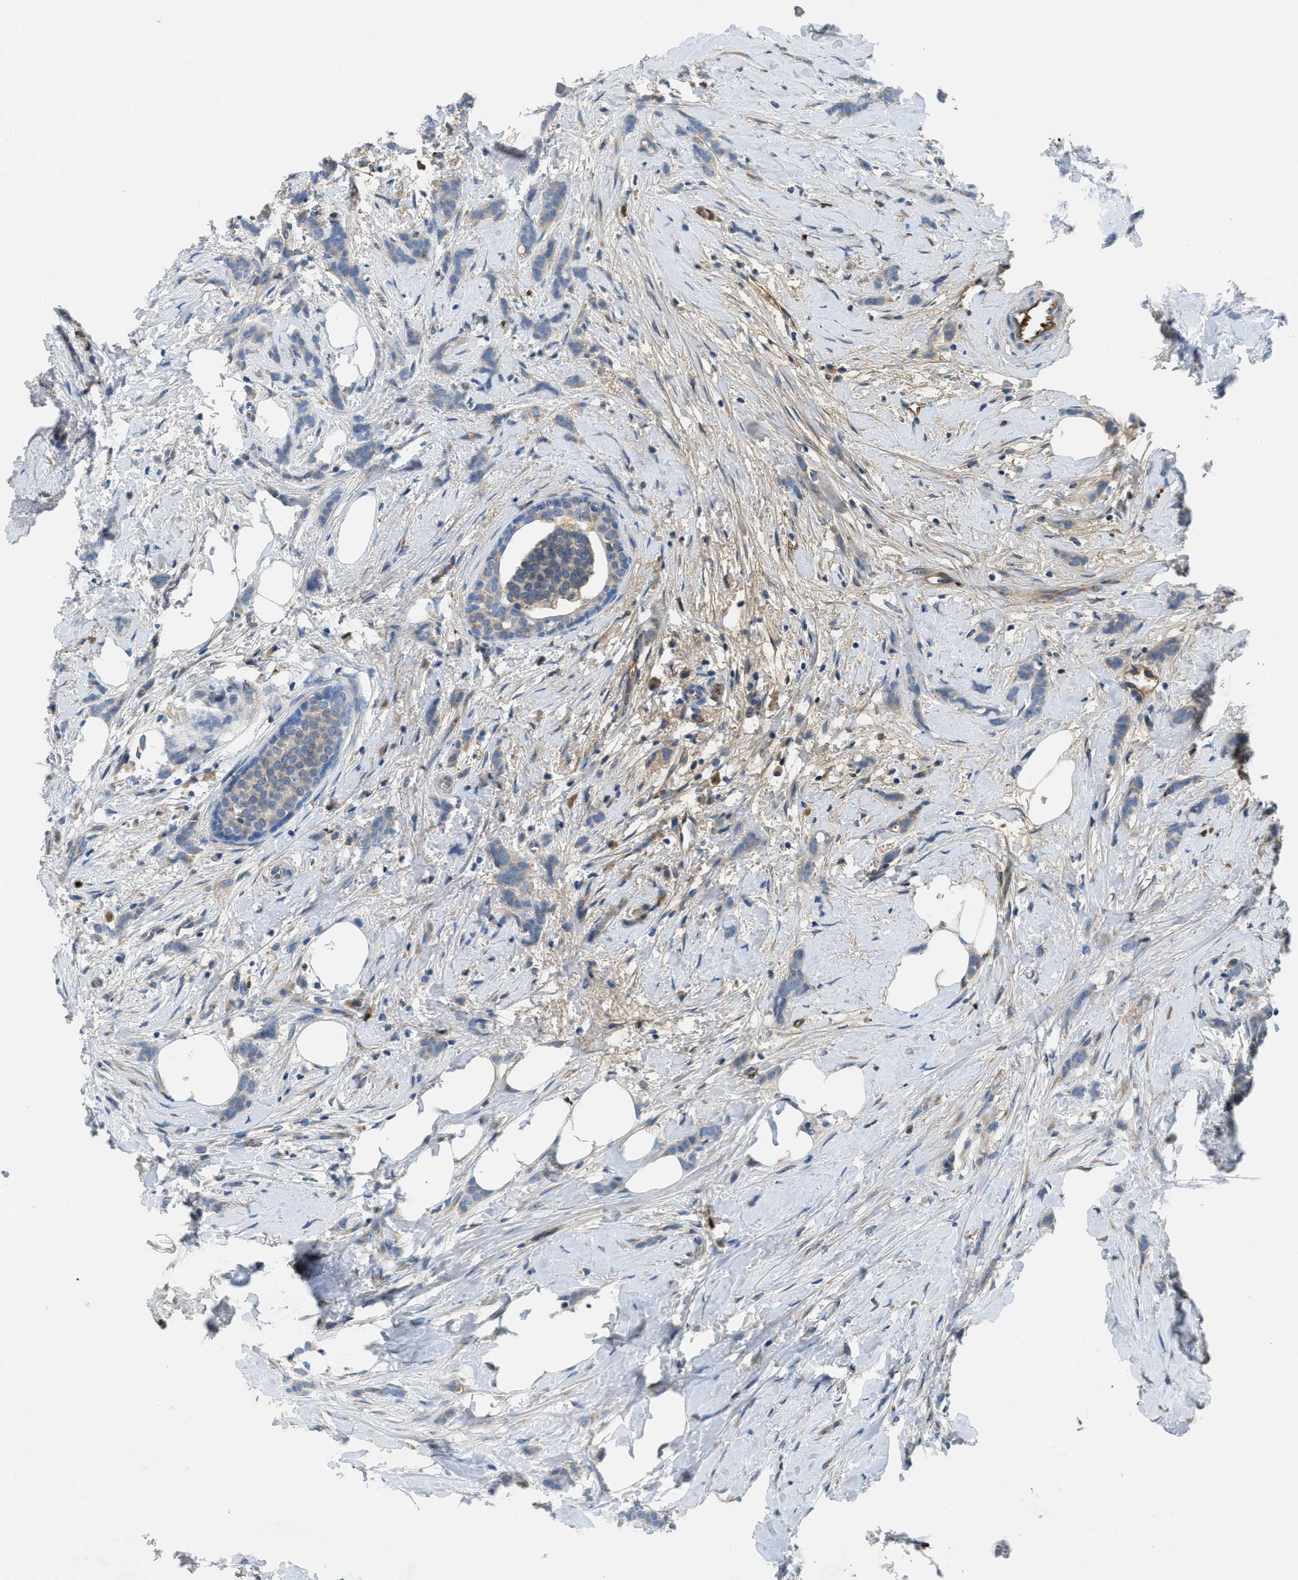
{"staining": {"intensity": "weak", "quantity": "<25%", "location": "cytoplasmic/membranous"}, "tissue": "breast cancer", "cell_type": "Tumor cells", "image_type": "cancer", "snomed": [{"axis": "morphology", "description": "Lobular carcinoma, in situ"}, {"axis": "morphology", "description": "Lobular carcinoma"}, {"axis": "topography", "description": "Breast"}], "caption": "A high-resolution histopathology image shows immunohistochemistry staining of breast cancer, which shows no significant positivity in tumor cells. The staining is performed using DAB (3,3'-diaminobenzidine) brown chromogen with nuclei counter-stained in using hematoxylin.", "gene": "MPDU1", "patient": {"sex": "female", "age": 41}}